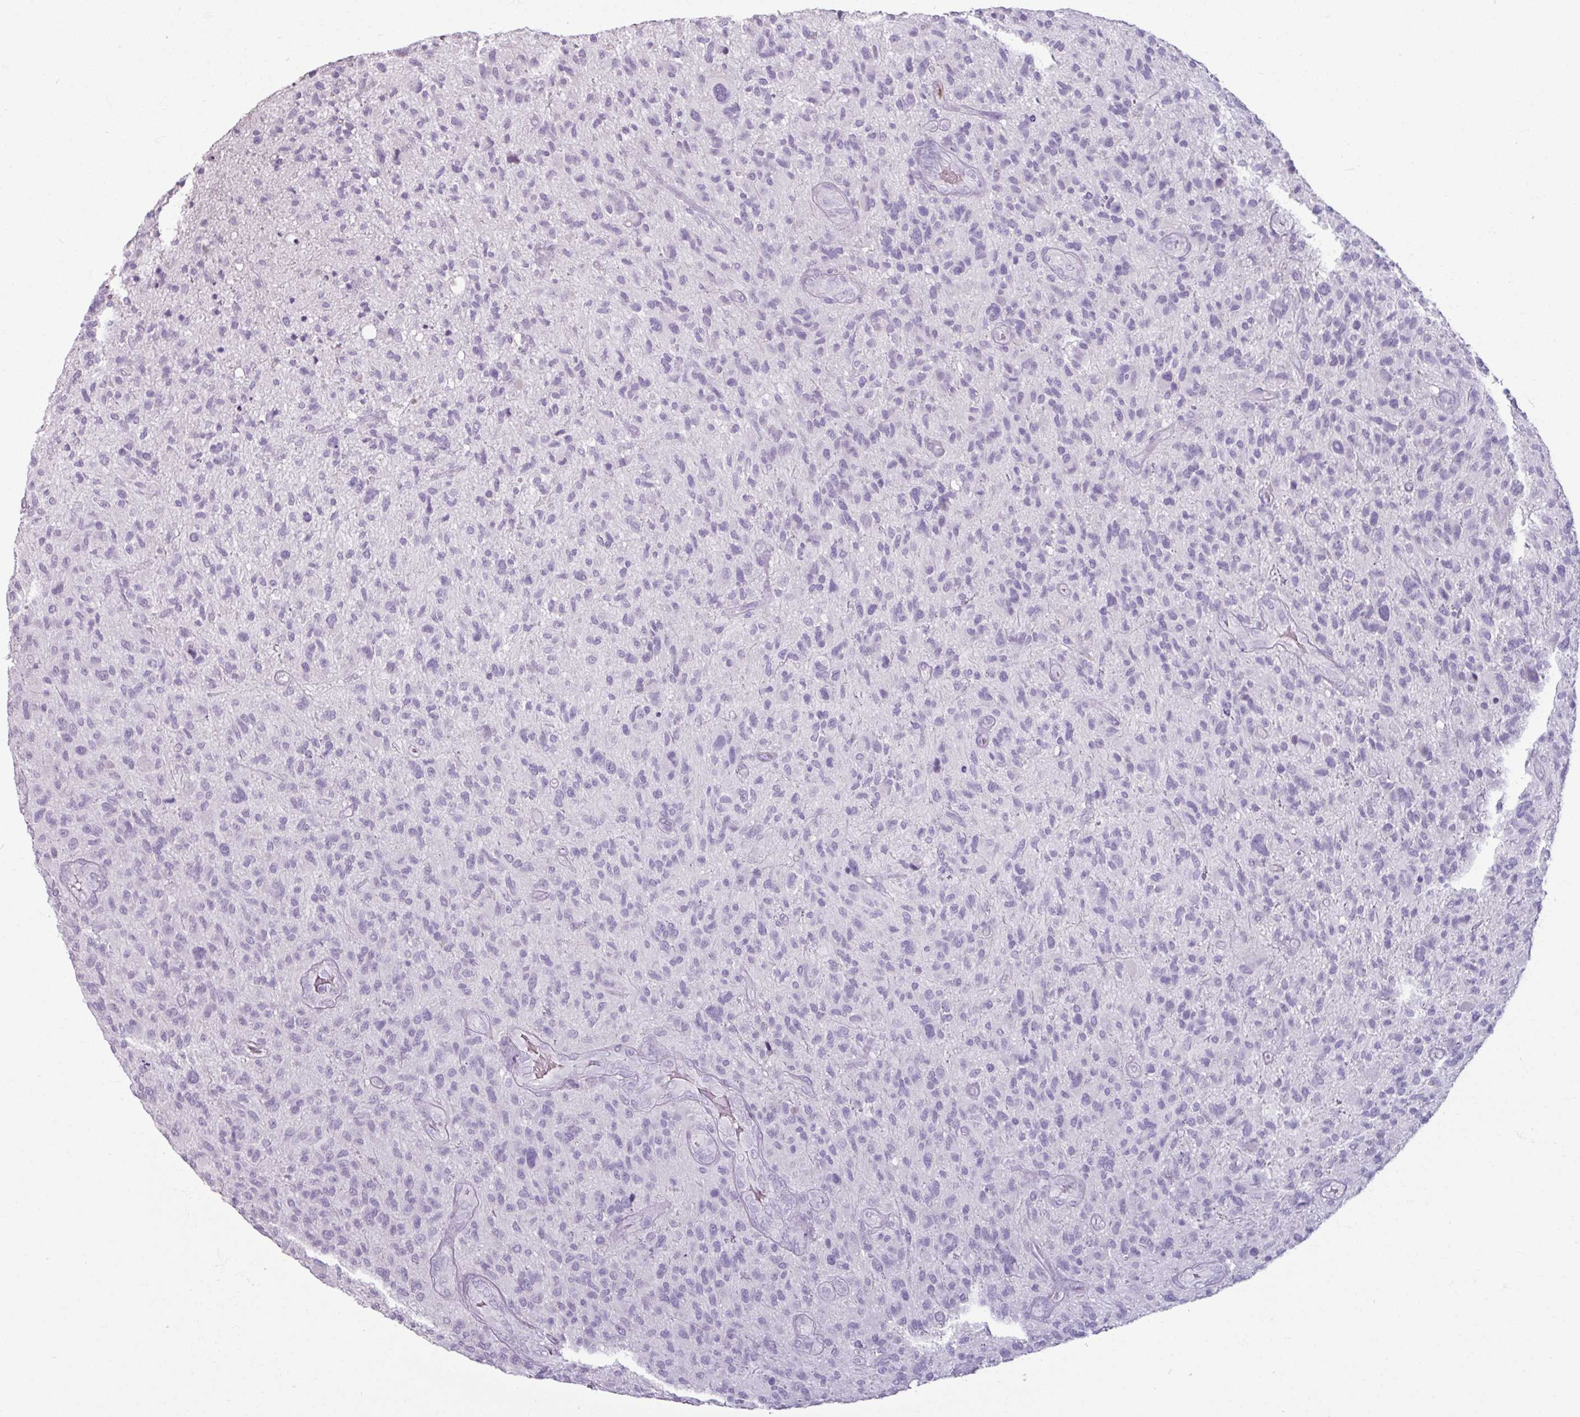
{"staining": {"intensity": "negative", "quantity": "none", "location": "none"}, "tissue": "glioma", "cell_type": "Tumor cells", "image_type": "cancer", "snomed": [{"axis": "morphology", "description": "Glioma, malignant, High grade"}, {"axis": "topography", "description": "Brain"}], "caption": "Immunohistochemistry (IHC) histopathology image of malignant high-grade glioma stained for a protein (brown), which demonstrates no staining in tumor cells.", "gene": "ARG1", "patient": {"sex": "male", "age": 47}}